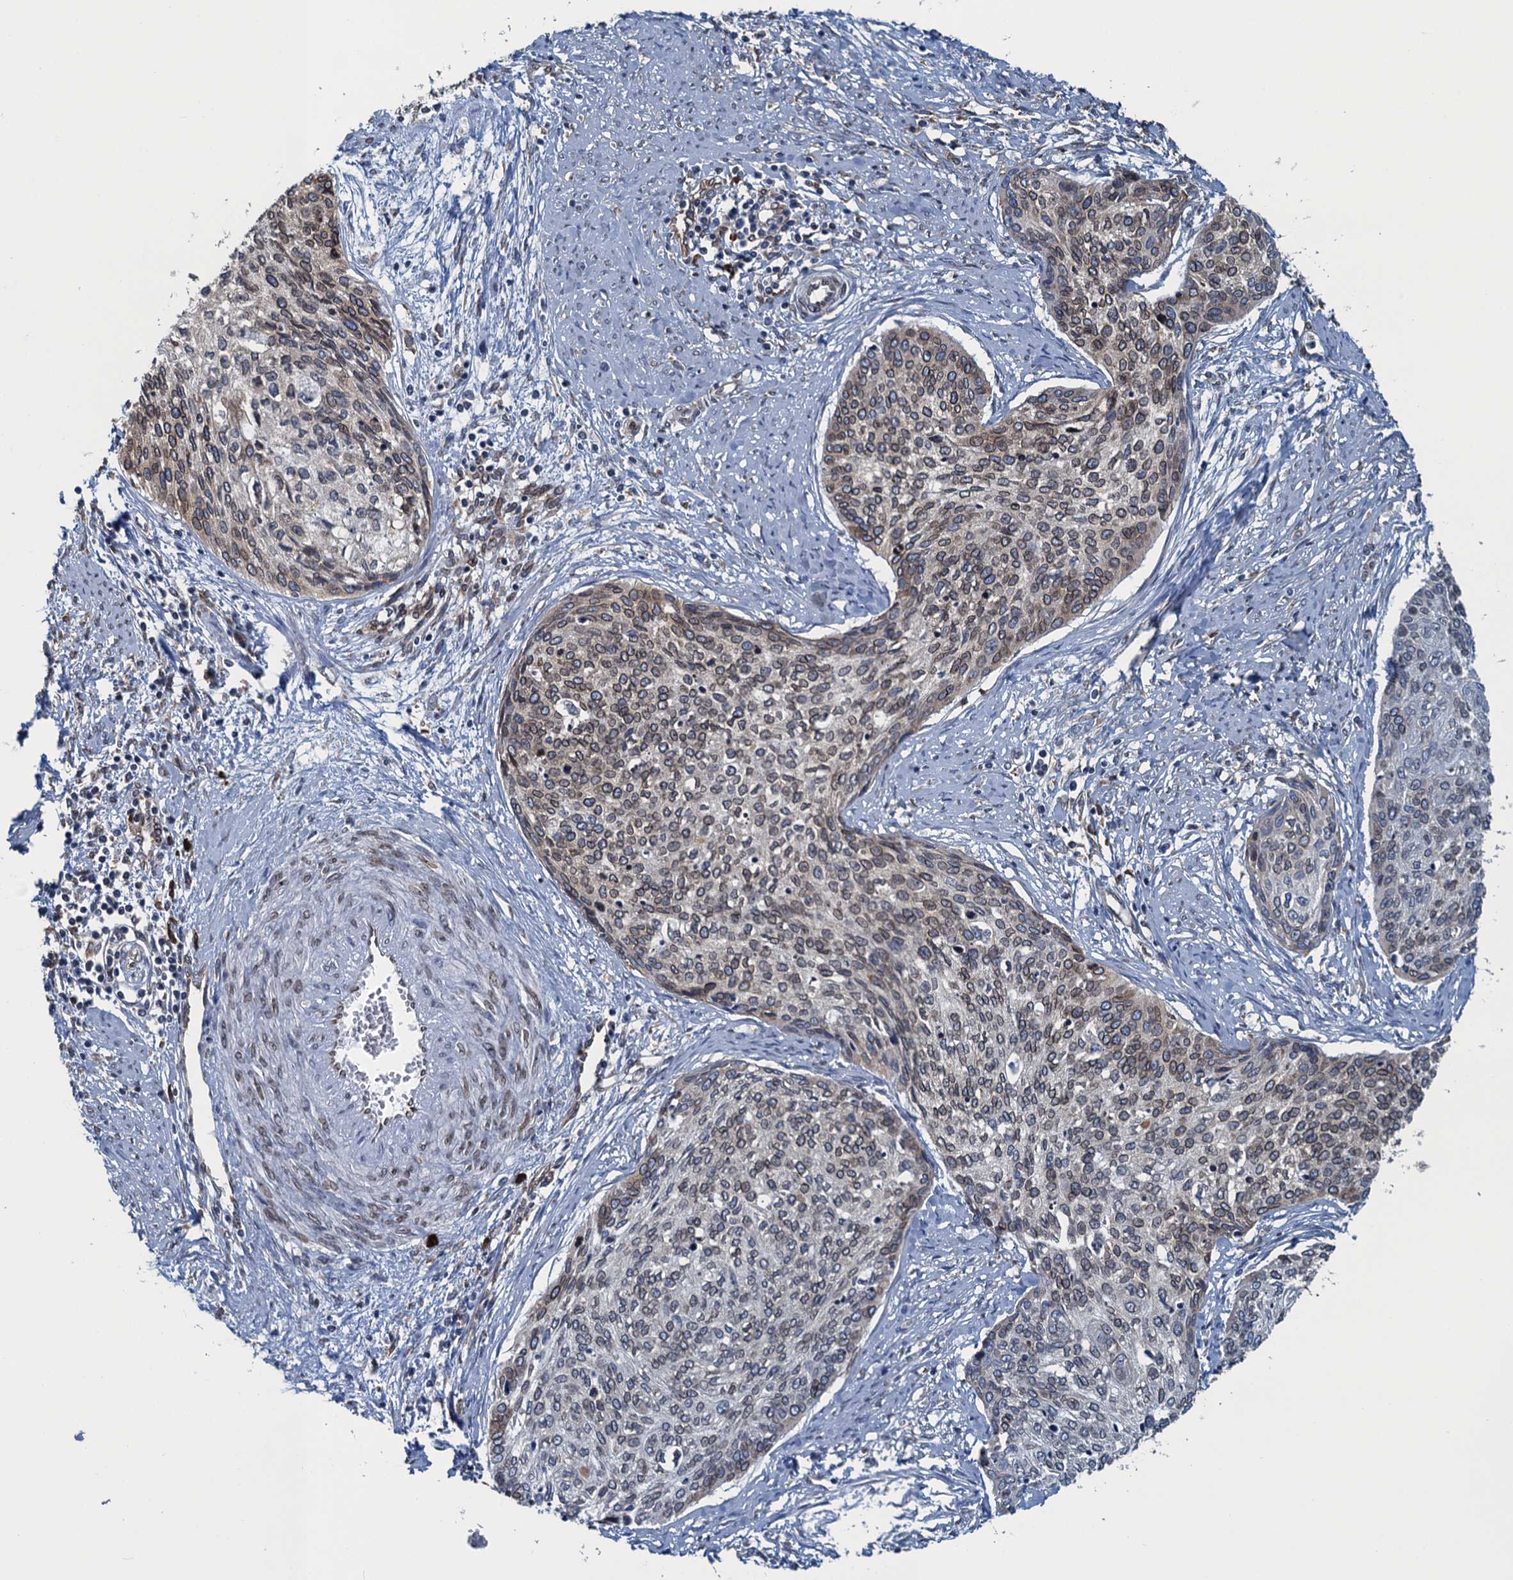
{"staining": {"intensity": "weak", "quantity": "<25%", "location": "cytoplasmic/membranous"}, "tissue": "cervical cancer", "cell_type": "Tumor cells", "image_type": "cancer", "snomed": [{"axis": "morphology", "description": "Squamous cell carcinoma, NOS"}, {"axis": "topography", "description": "Cervix"}], "caption": "High magnification brightfield microscopy of cervical squamous cell carcinoma stained with DAB (brown) and counterstained with hematoxylin (blue): tumor cells show no significant expression.", "gene": "TMEM205", "patient": {"sex": "female", "age": 37}}